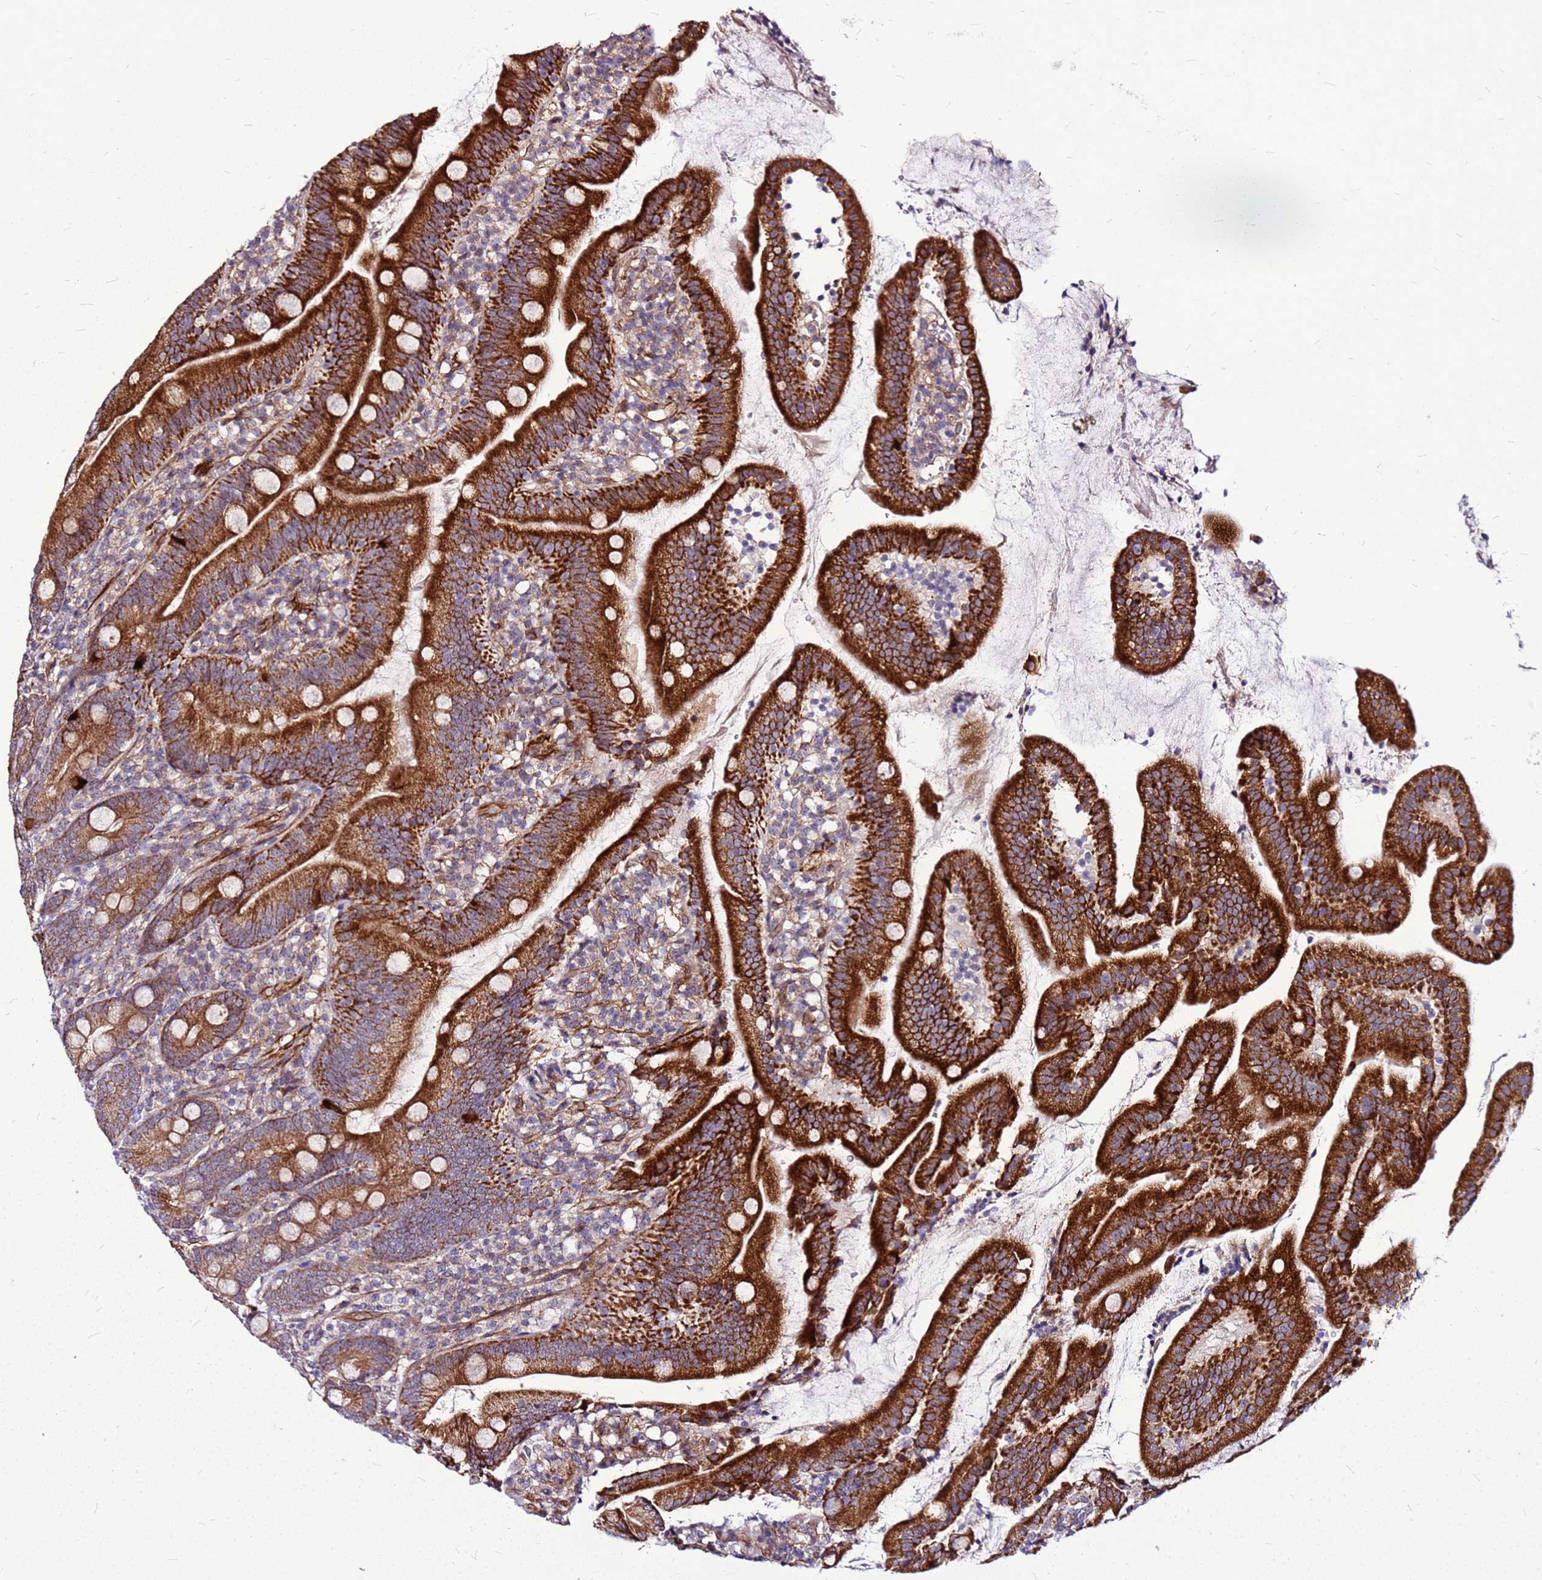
{"staining": {"intensity": "strong", "quantity": ">75%", "location": "cytoplasmic/membranous"}, "tissue": "duodenum", "cell_type": "Glandular cells", "image_type": "normal", "snomed": [{"axis": "morphology", "description": "Normal tissue, NOS"}, {"axis": "topography", "description": "Duodenum"}], "caption": "IHC (DAB) staining of benign human duodenum exhibits strong cytoplasmic/membranous protein expression in about >75% of glandular cells.", "gene": "TOPAZ1", "patient": {"sex": "female", "age": 67}}